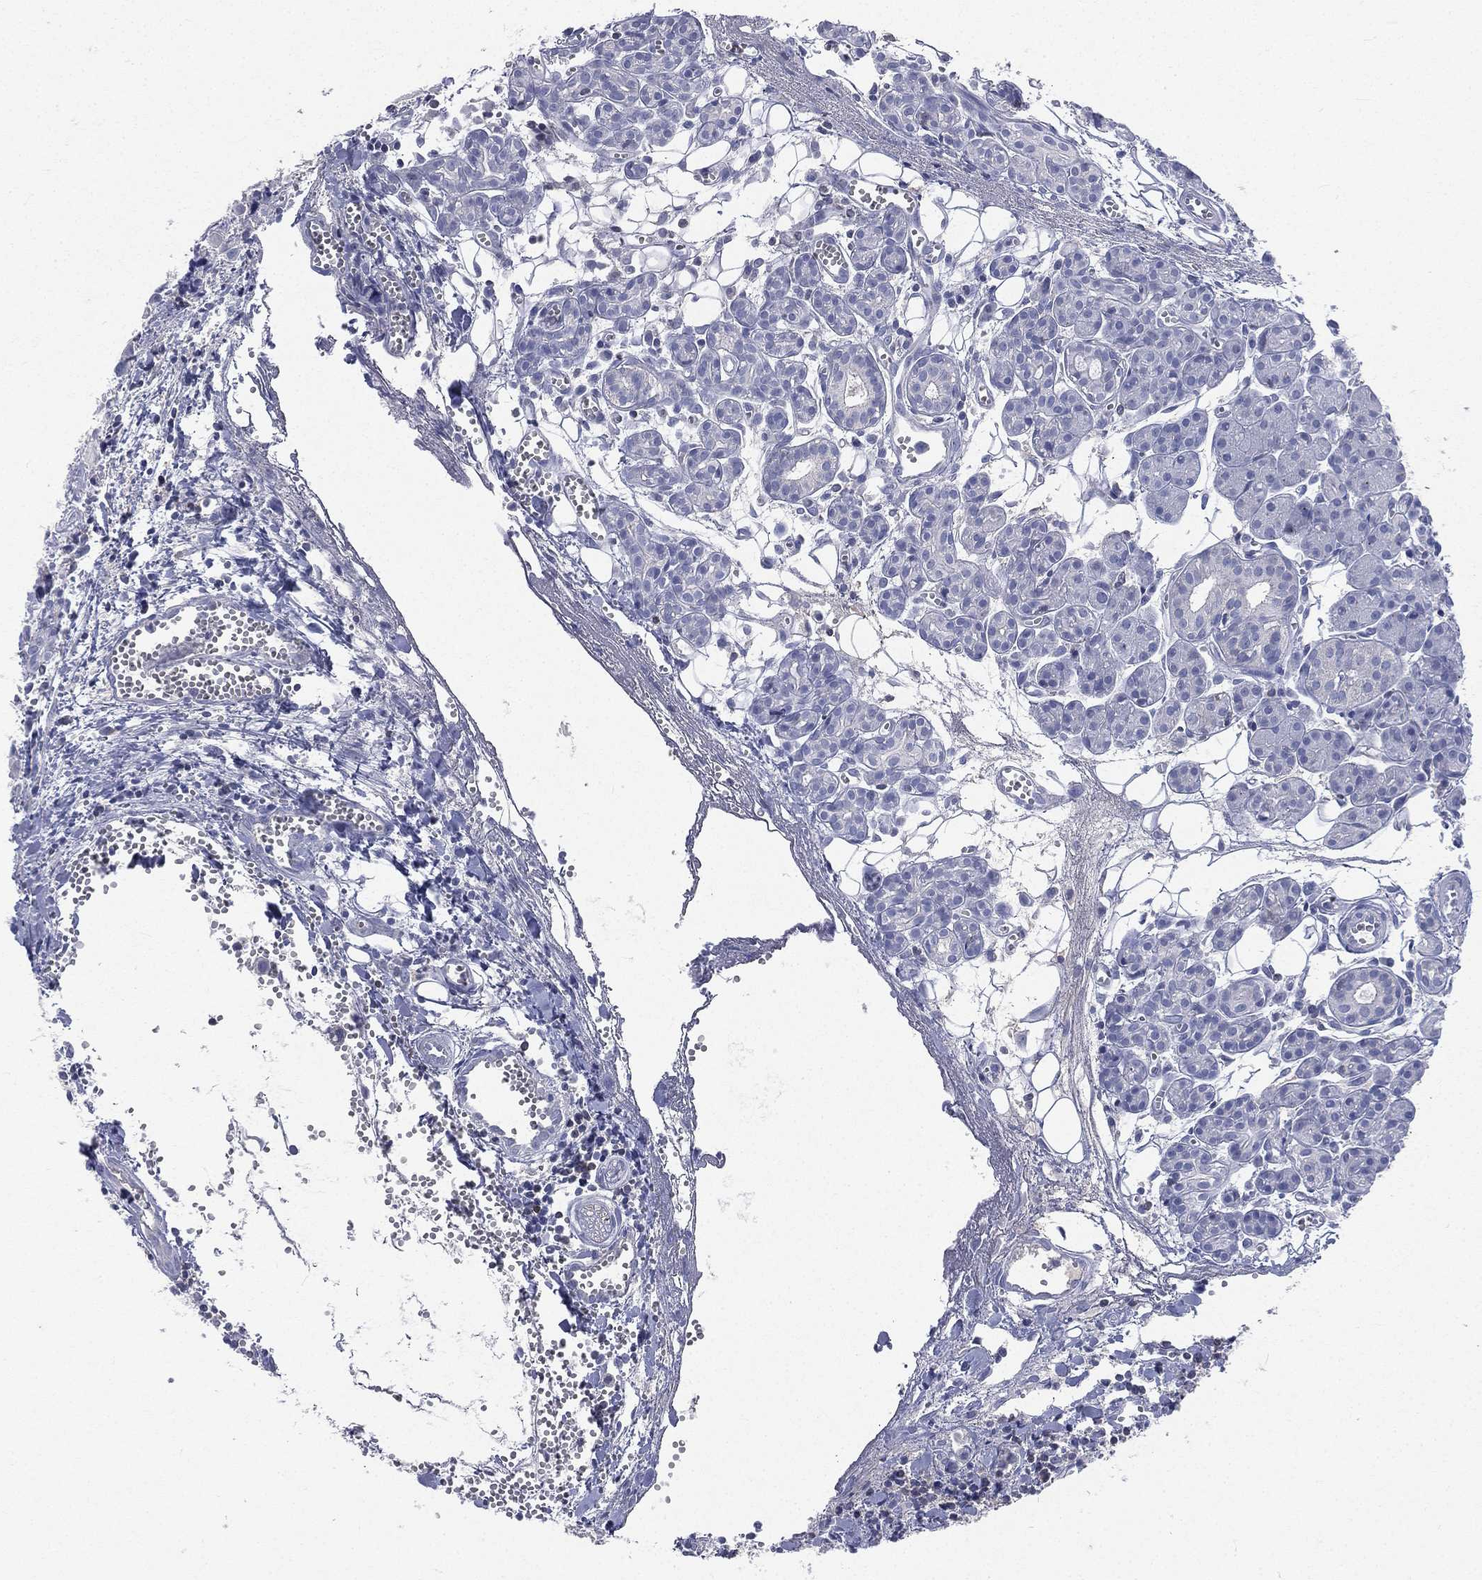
{"staining": {"intensity": "negative", "quantity": "none", "location": "none"}, "tissue": "head and neck cancer", "cell_type": "Tumor cells", "image_type": "cancer", "snomed": [{"axis": "morphology", "description": "Adenocarcinoma, NOS"}, {"axis": "topography", "description": "Head-Neck"}], "caption": "Tumor cells are negative for protein expression in human head and neck adenocarcinoma. Brightfield microscopy of IHC stained with DAB (3,3'-diaminobenzidine) (brown) and hematoxylin (blue), captured at high magnification.", "gene": "CD3D", "patient": {"sex": "male", "age": 76}}